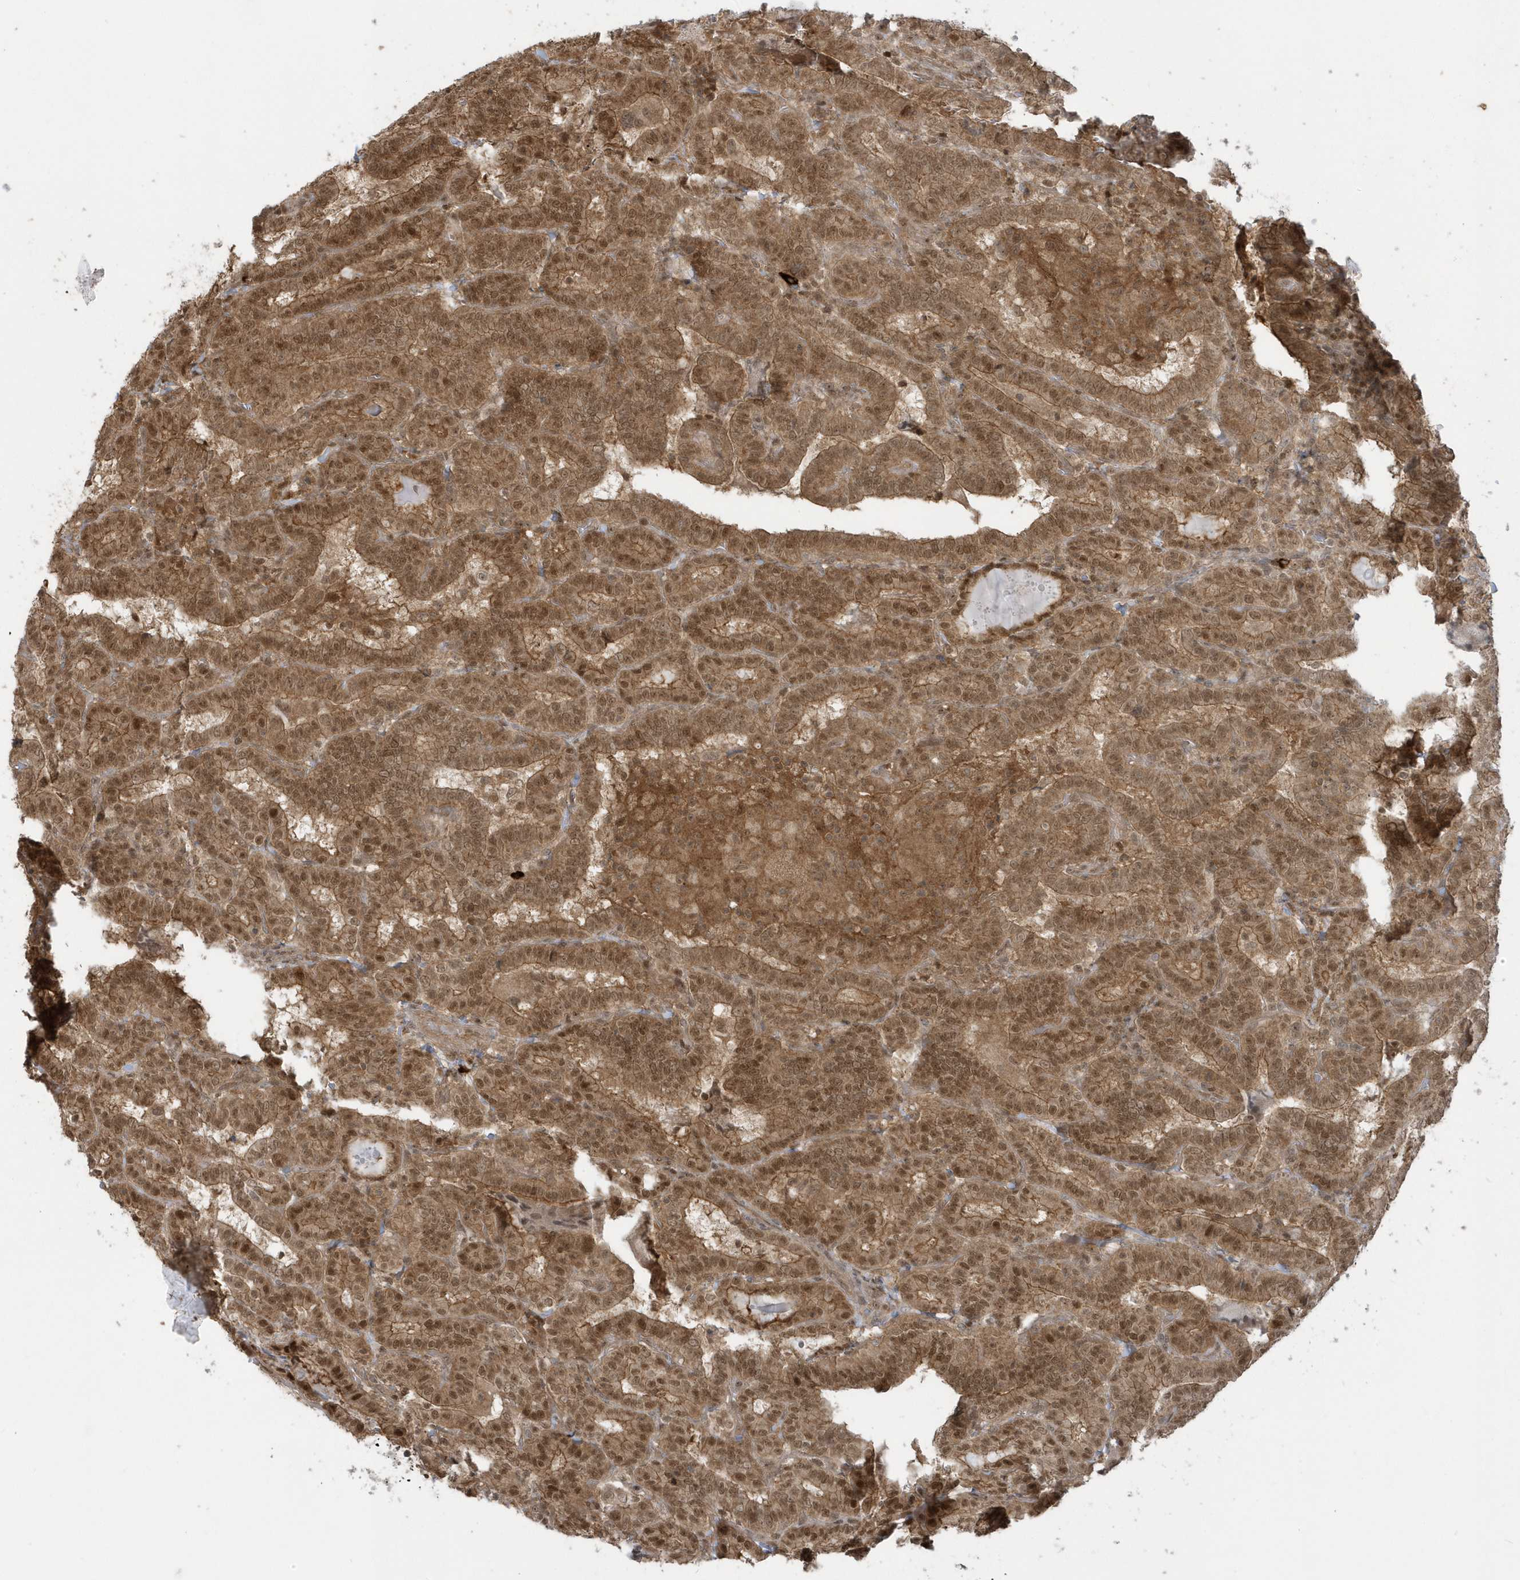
{"staining": {"intensity": "moderate", "quantity": ">75%", "location": "cytoplasmic/membranous,nuclear"}, "tissue": "thyroid cancer", "cell_type": "Tumor cells", "image_type": "cancer", "snomed": [{"axis": "morphology", "description": "Papillary adenocarcinoma, NOS"}, {"axis": "topography", "description": "Thyroid gland"}], "caption": "A medium amount of moderate cytoplasmic/membranous and nuclear positivity is appreciated in approximately >75% of tumor cells in thyroid papillary adenocarcinoma tissue. (DAB (3,3'-diaminobenzidine) IHC, brown staining for protein, blue staining for nuclei).", "gene": "PPP1R7", "patient": {"sex": "female", "age": 72}}